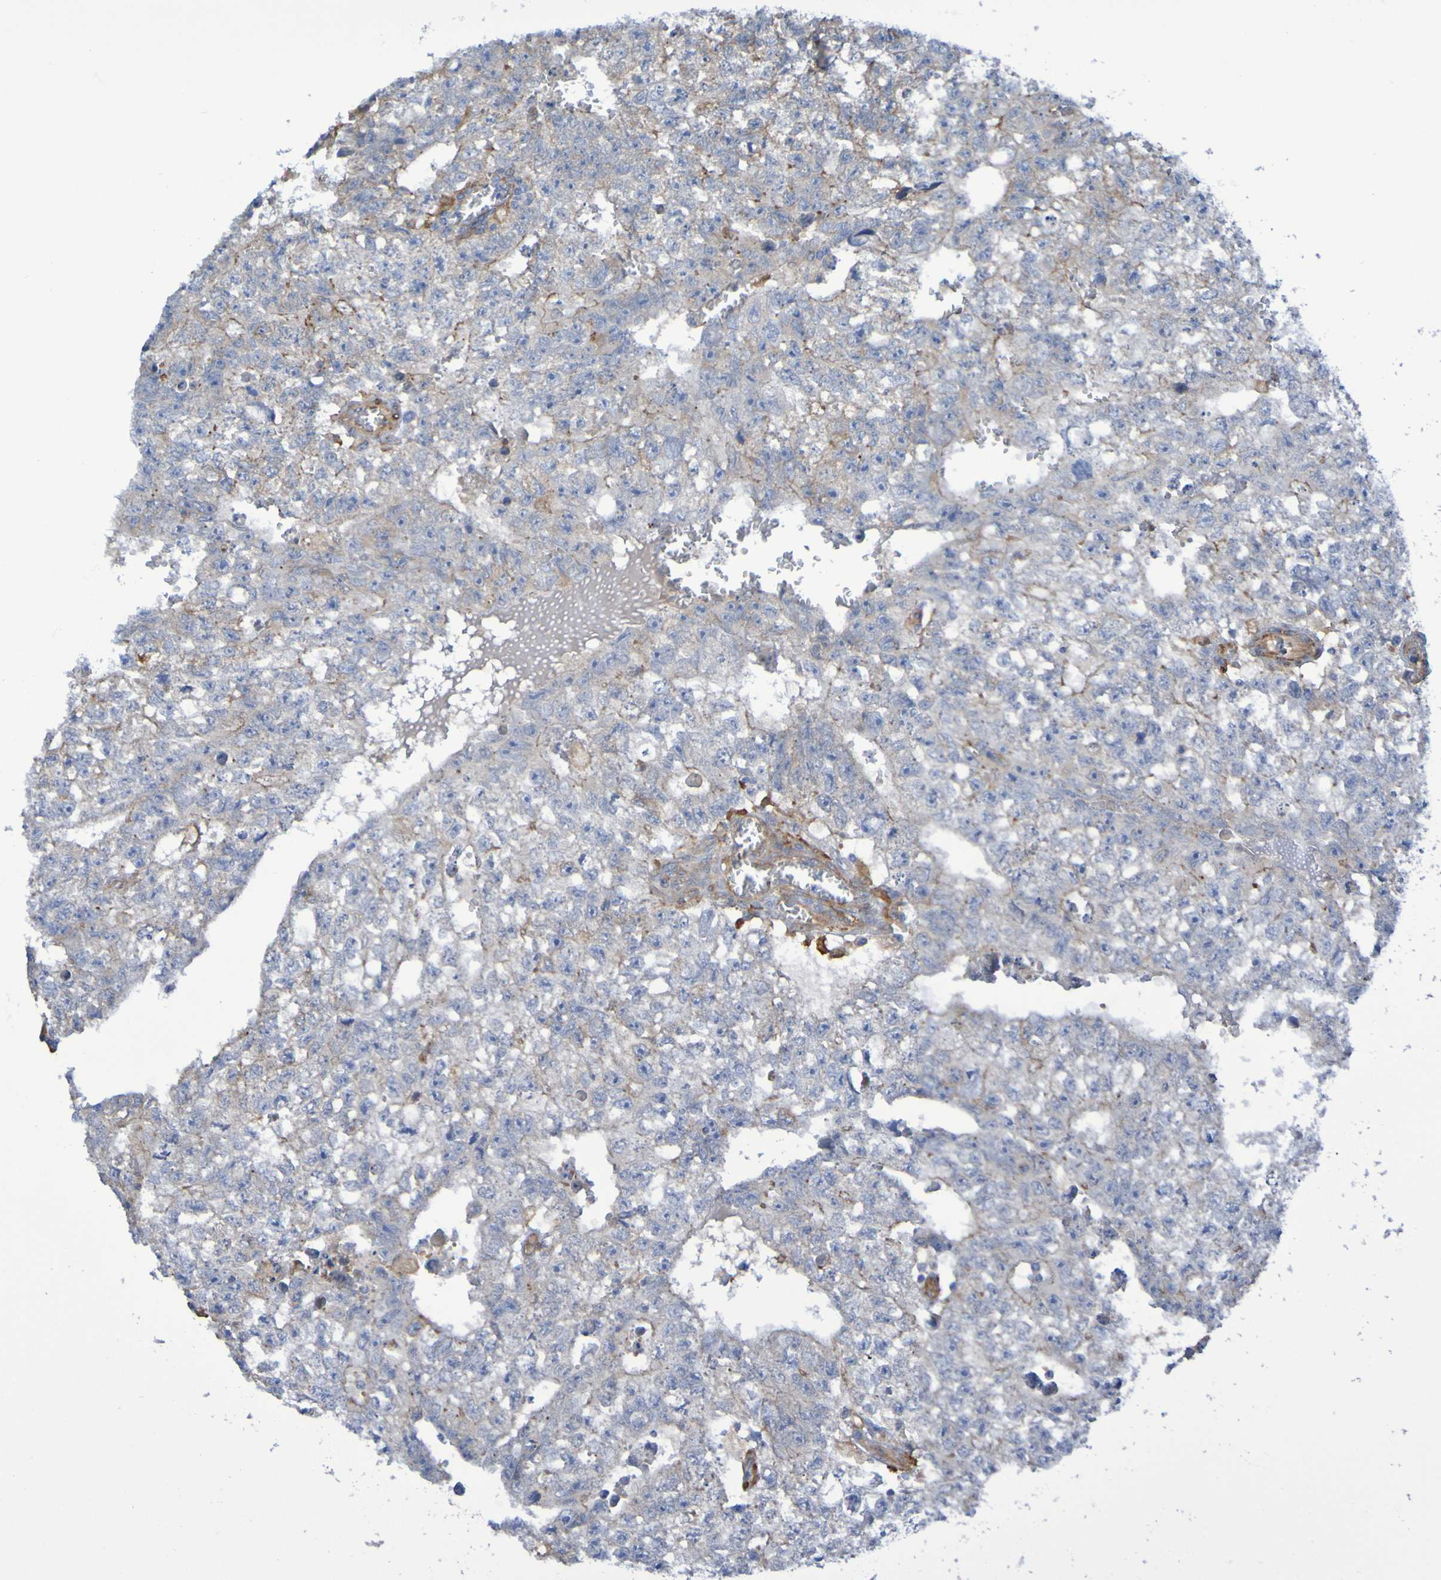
{"staining": {"intensity": "moderate", "quantity": "<25%", "location": "cytoplasmic/membranous"}, "tissue": "testis cancer", "cell_type": "Tumor cells", "image_type": "cancer", "snomed": [{"axis": "morphology", "description": "Seminoma, NOS"}, {"axis": "morphology", "description": "Carcinoma, Embryonal, NOS"}, {"axis": "topography", "description": "Testis"}], "caption": "Moderate cytoplasmic/membranous positivity for a protein is appreciated in approximately <25% of tumor cells of testis cancer using immunohistochemistry (IHC).", "gene": "SCRG1", "patient": {"sex": "male", "age": 38}}